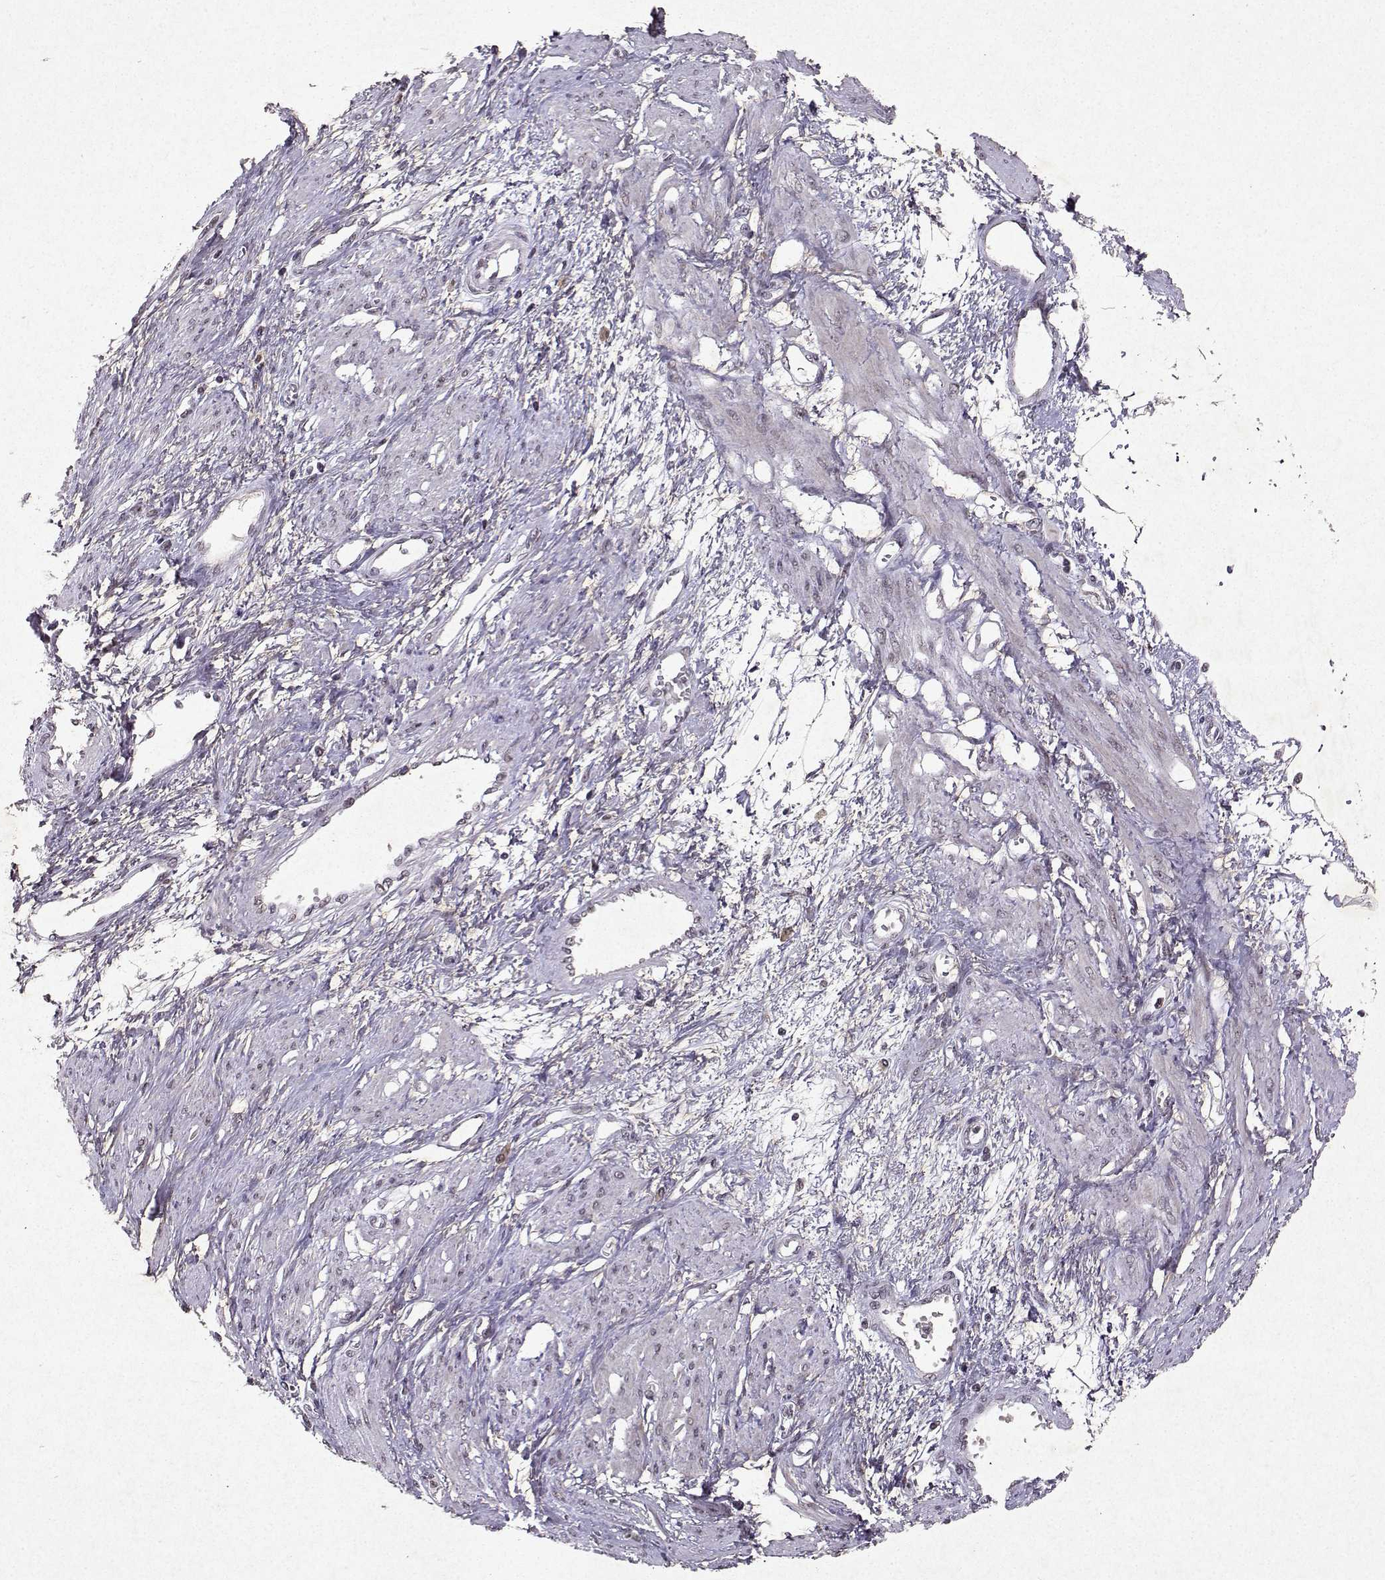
{"staining": {"intensity": "negative", "quantity": "none", "location": "none"}, "tissue": "smooth muscle", "cell_type": "Smooth muscle cells", "image_type": "normal", "snomed": [{"axis": "morphology", "description": "Normal tissue, NOS"}, {"axis": "topography", "description": "Smooth muscle"}, {"axis": "topography", "description": "Uterus"}], "caption": "Immunohistochemical staining of unremarkable smooth muscle displays no significant positivity in smooth muscle cells.", "gene": "DDX56", "patient": {"sex": "female", "age": 39}}